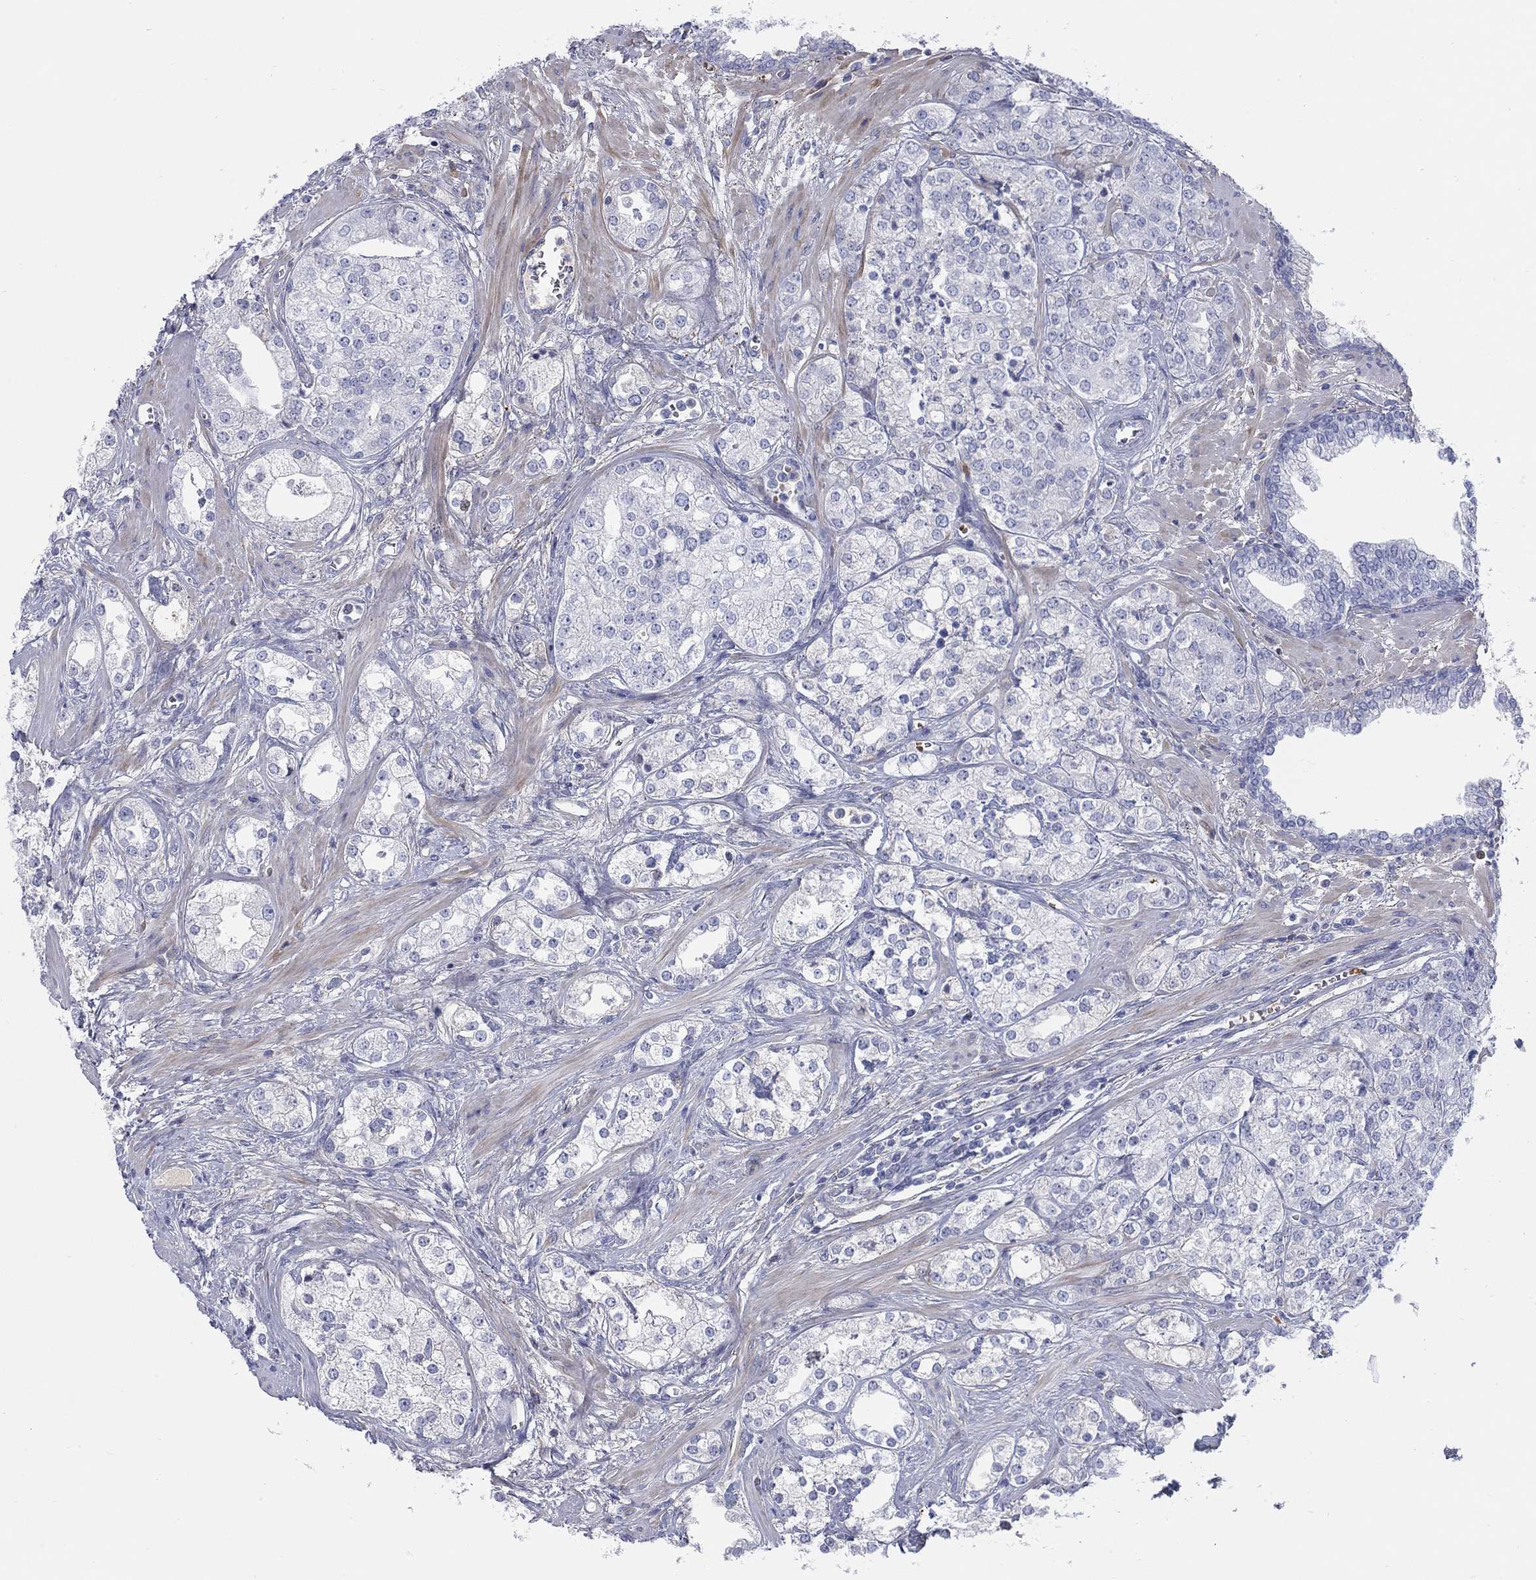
{"staining": {"intensity": "negative", "quantity": "none", "location": "none"}, "tissue": "prostate cancer", "cell_type": "Tumor cells", "image_type": "cancer", "snomed": [{"axis": "morphology", "description": "Adenocarcinoma, NOS"}, {"axis": "topography", "description": "Prostate and seminal vesicle, NOS"}, {"axis": "topography", "description": "Prostate"}], "caption": "Immunohistochemistry (IHC) micrograph of neoplastic tissue: prostate cancer (adenocarcinoma) stained with DAB exhibits no significant protein staining in tumor cells.", "gene": "HEATR4", "patient": {"sex": "male", "age": 62}}